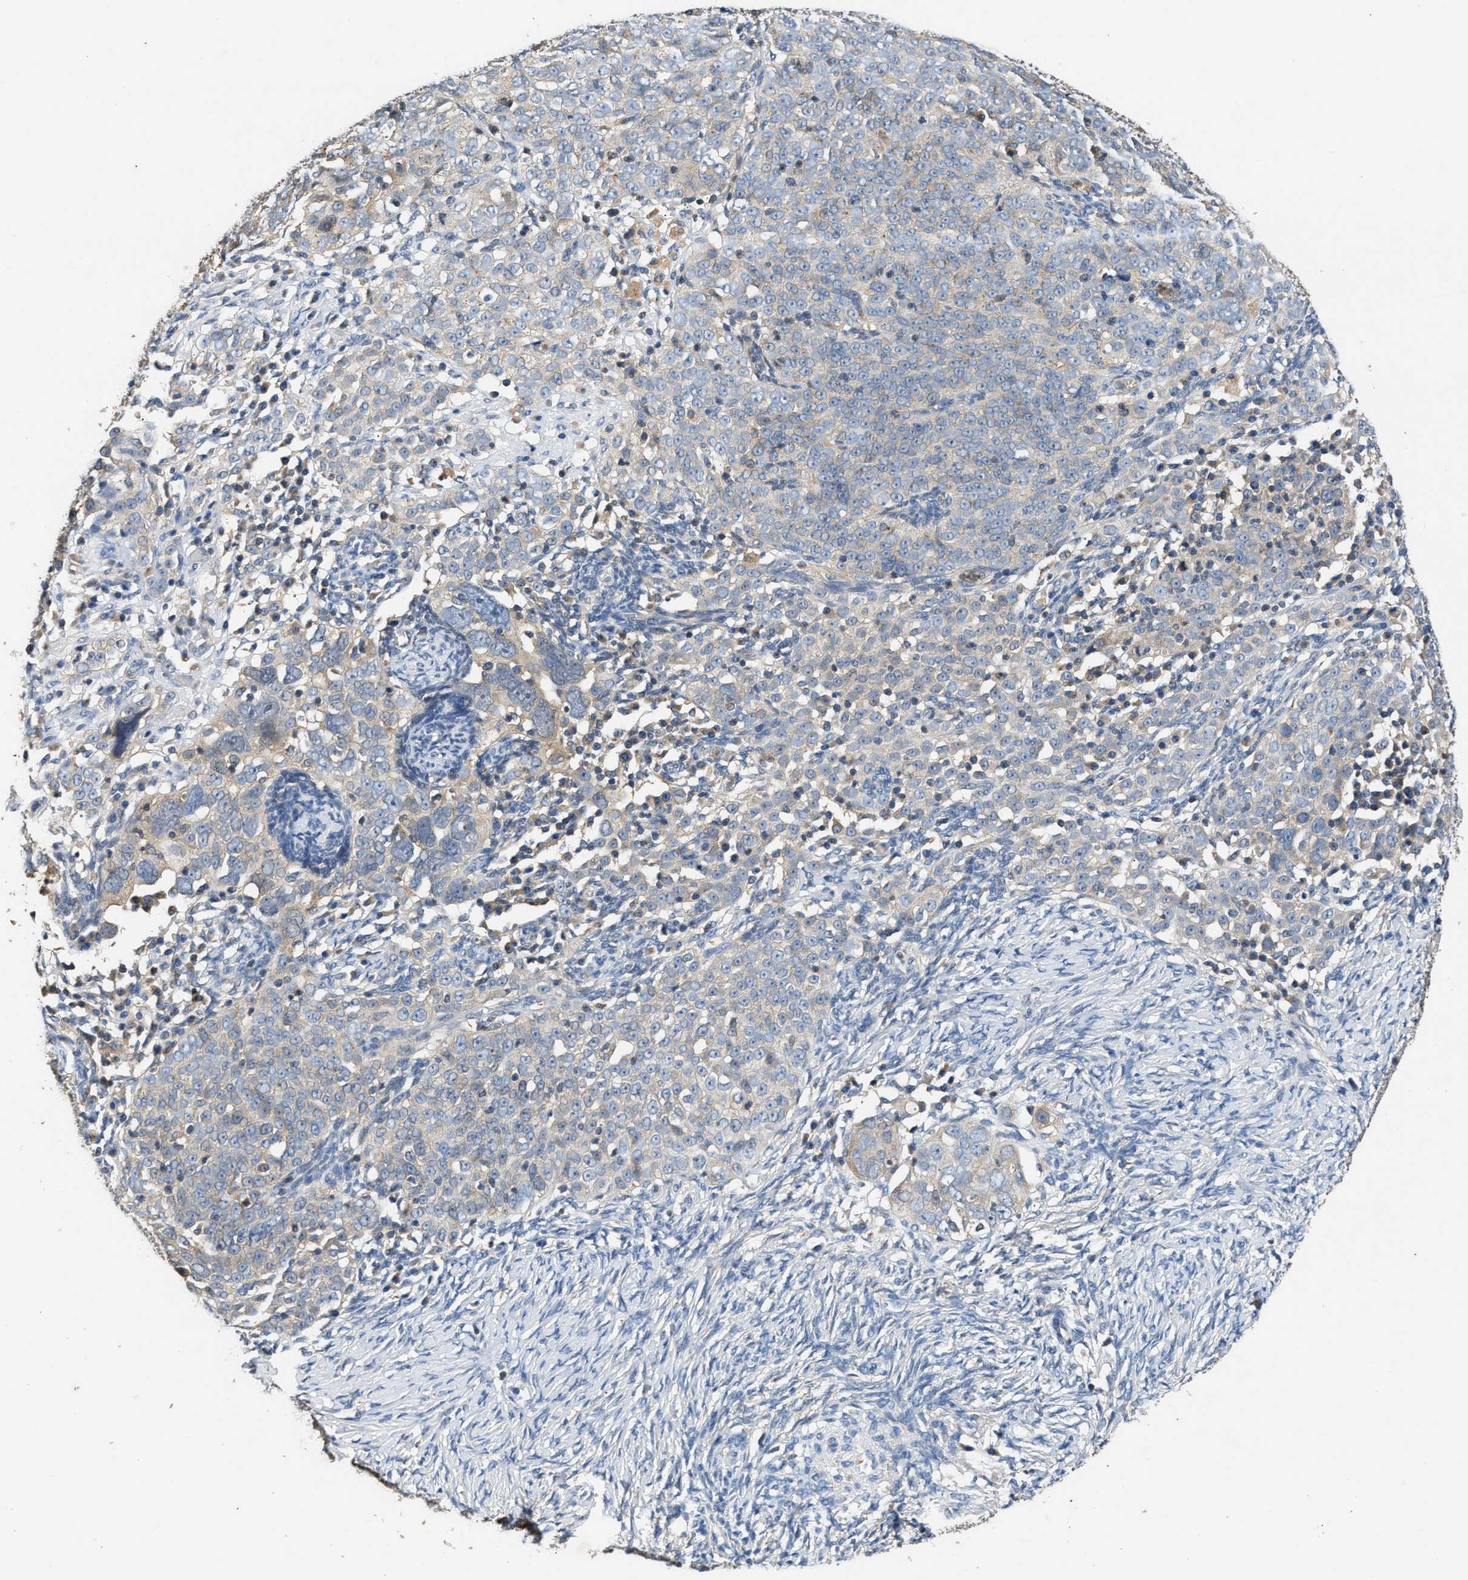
{"staining": {"intensity": "negative", "quantity": "none", "location": "none"}, "tissue": "ovarian cancer", "cell_type": "Tumor cells", "image_type": "cancer", "snomed": [{"axis": "morphology", "description": "Normal tissue, NOS"}, {"axis": "morphology", "description": "Cystadenocarcinoma, serous, NOS"}, {"axis": "topography", "description": "Ovary"}], "caption": "Image shows no protein expression in tumor cells of ovarian serous cystadenocarcinoma tissue.", "gene": "CHUK", "patient": {"sex": "female", "age": 62}}